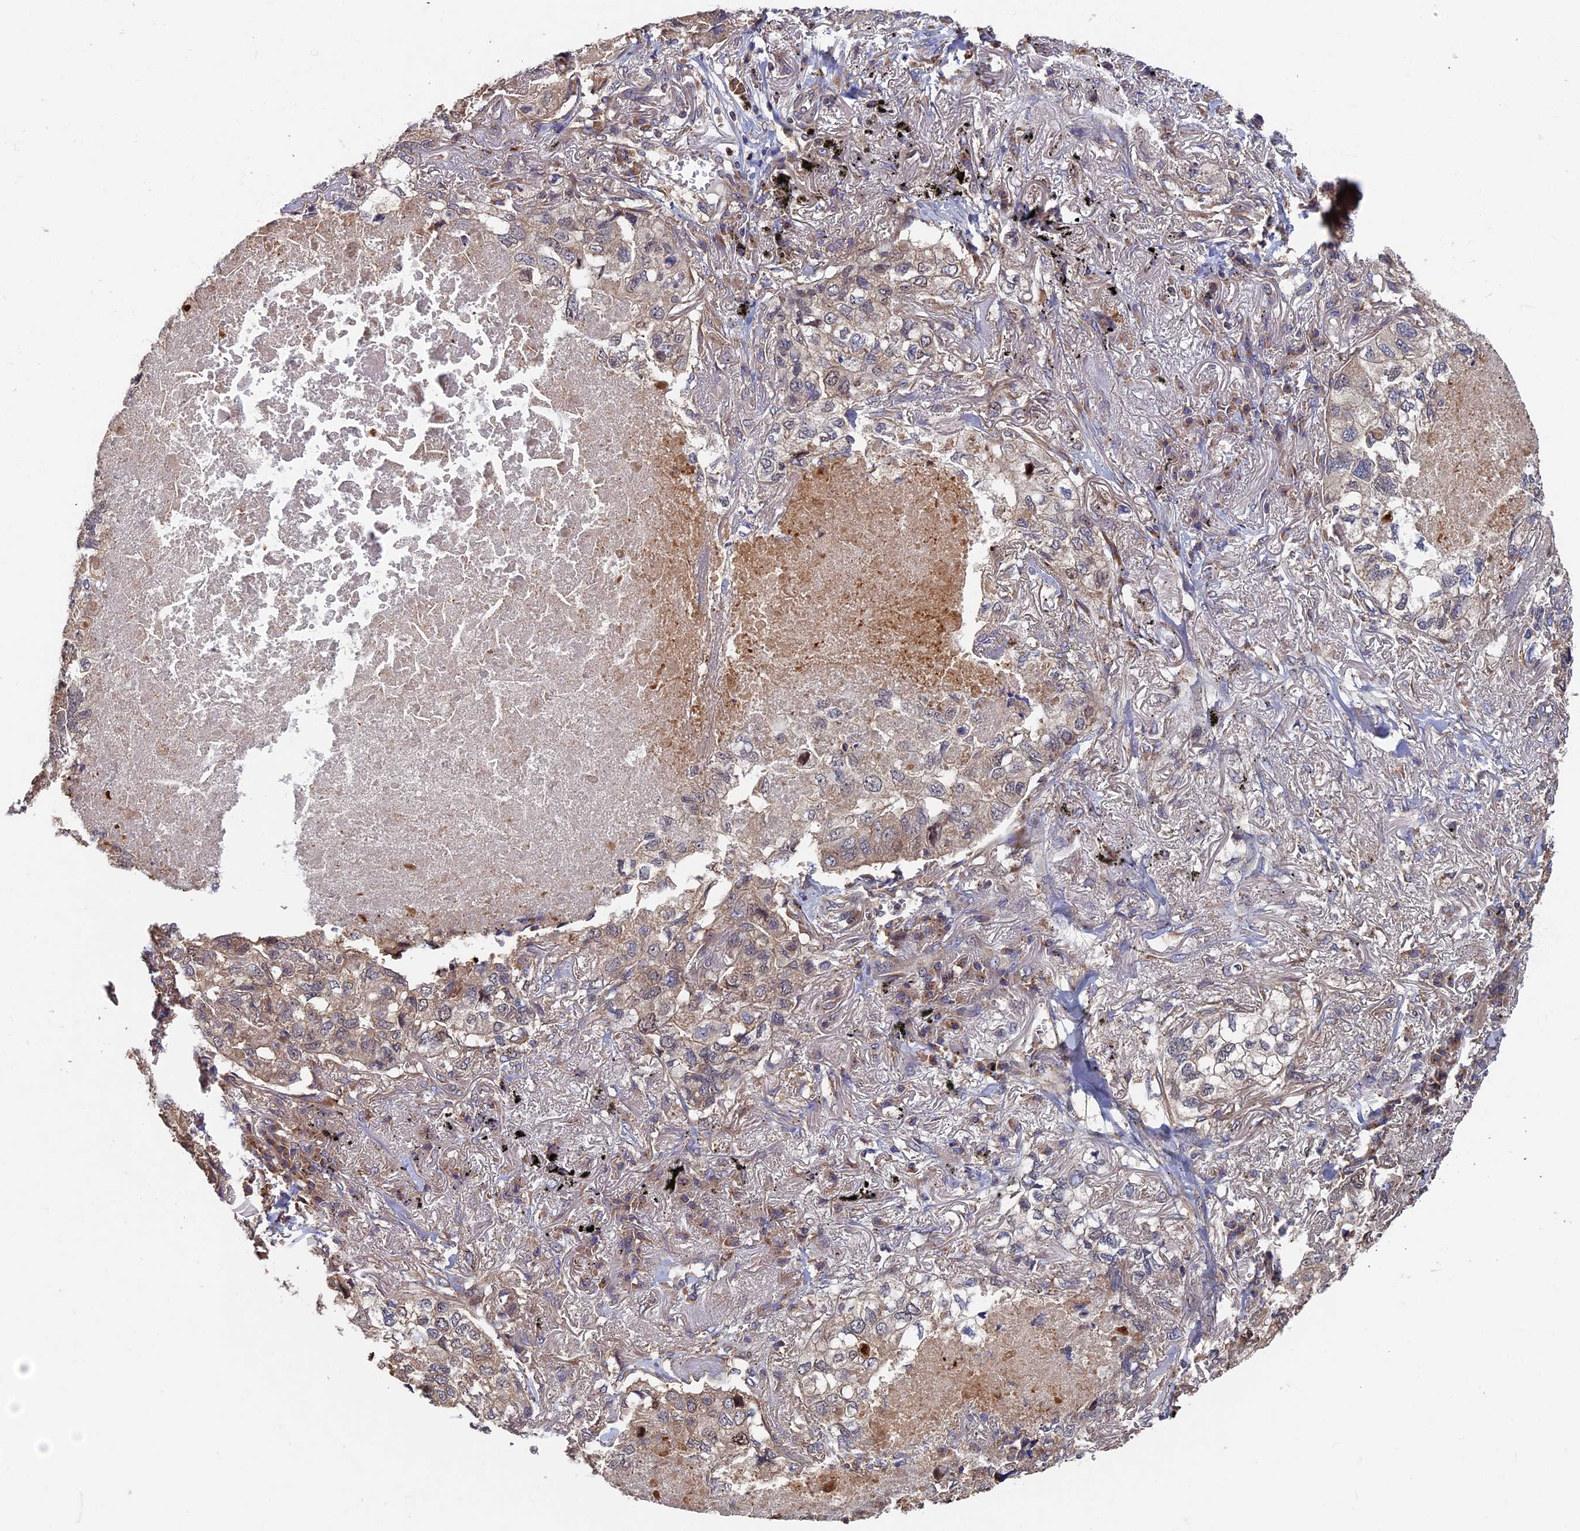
{"staining": {"intensity": "moderate", "quantity": "25%-75%", "location": "cytoplasmic/membranous"}, "tissue": "lung cancer", "cell_type": "Tumor cells", "image_type": "cancer", "snomed": [{"axis": "morphology", "description": "Adenocarcinoma, NOS"}, {"axis": "topography", "description": "Lung"}], "caption": "A brown stain shows moderate cytoplasmic/membranous staining of a protein in lung cancer (adenocarcinoma) tumor cells.", "gene": "TNK2", "patient": {"sex": "male", "age": 65}}